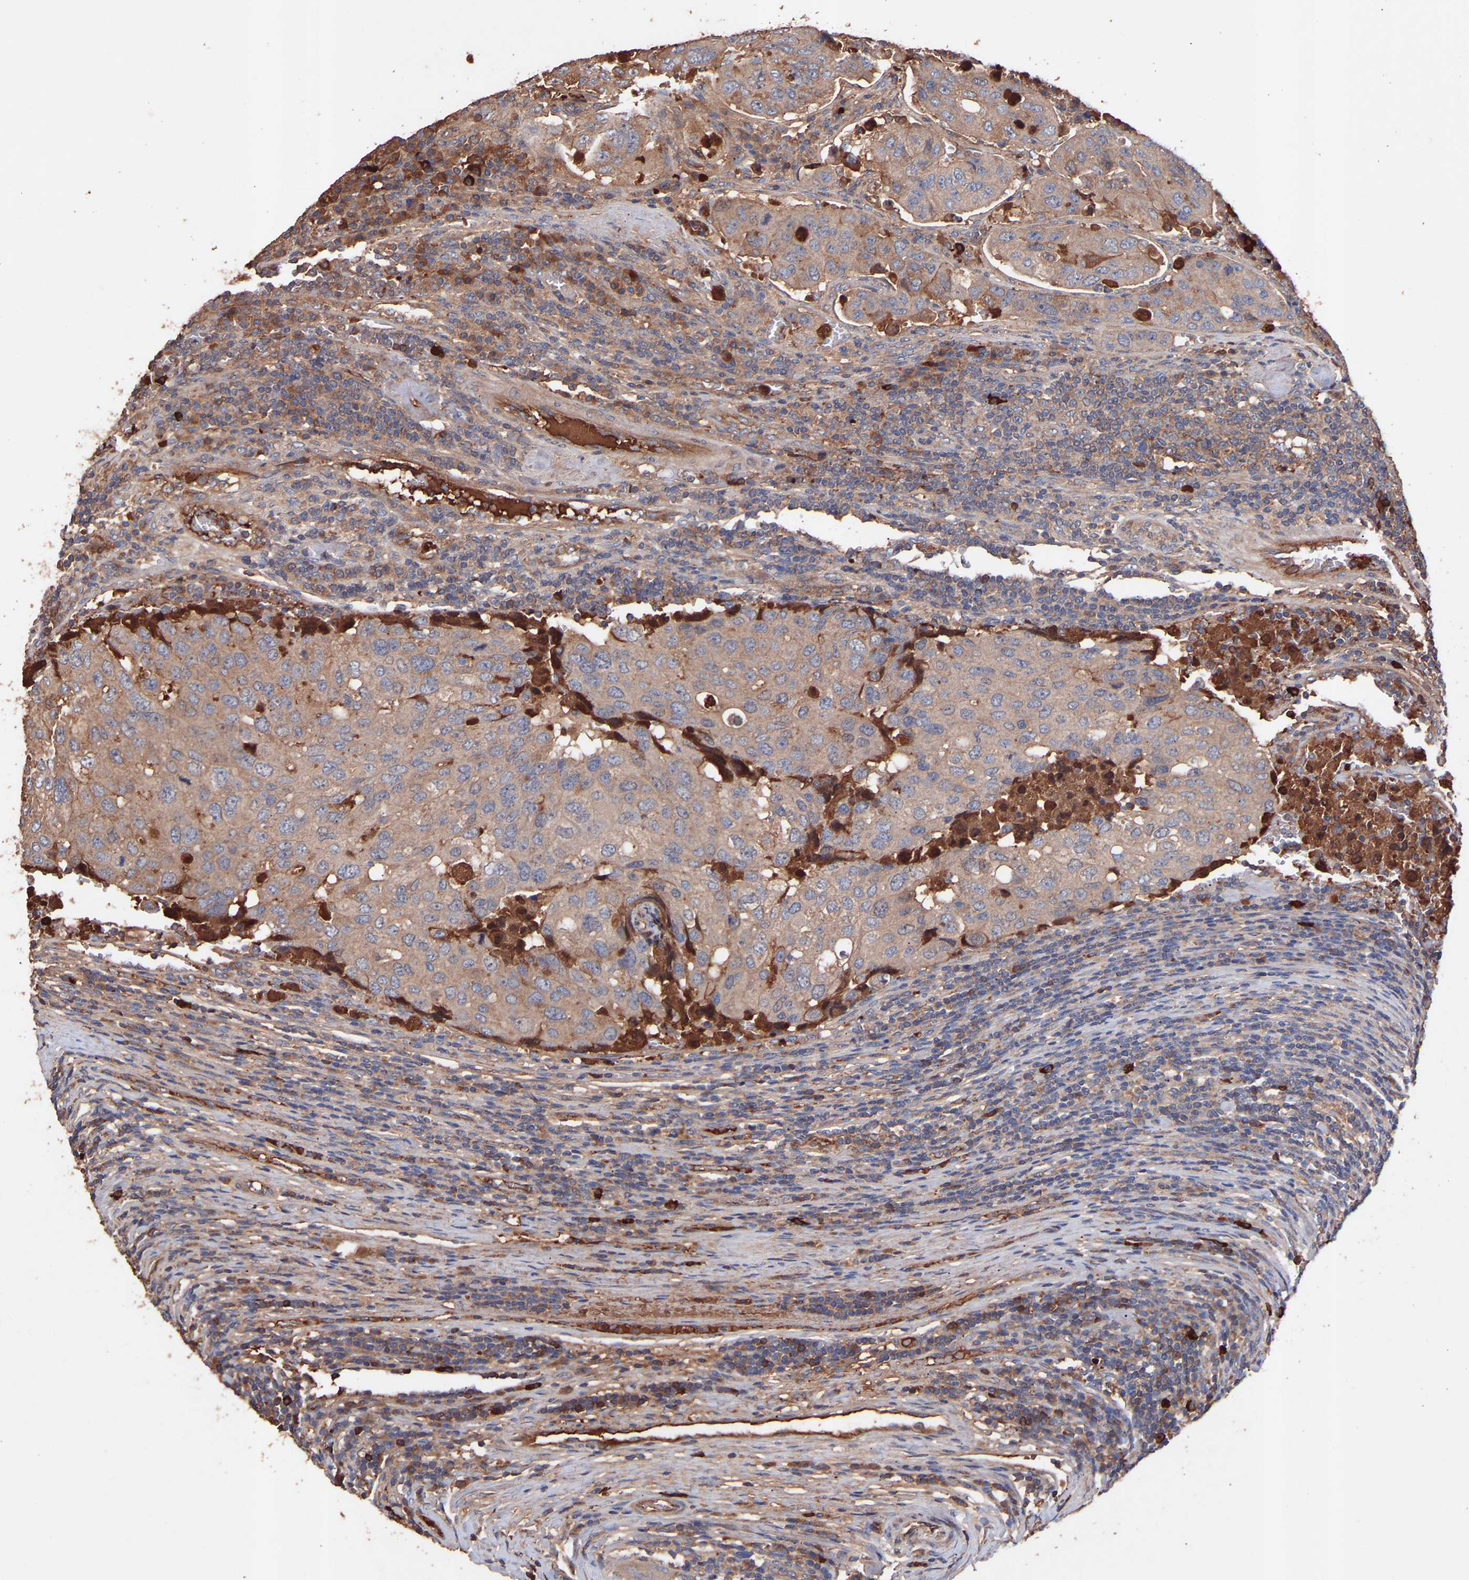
{"staining": {"intensity": "moderate", "quantity": ">75%", "location": "cytoplasmic/membranous"}, "tissue": "urothelial cancer", "cell_type": "Tumor cells", "image_type": "cancer", "snomed": [{"axis": "morphology", "description": "Urothelial carcinoma, High grade"}, {"axis": "topography", "description": "Lymph node"}, {"axis": "topography", "description": "Urinary bladder"}], "caption": "Brown immunohistochemical staining in urothelial carcinoma (high-grade) exhibits moderate cytoplasmic/membranous staining in about >75% of tumor cells.", "gene": "TMEM268", "patient": {"sex": "male", "age": 51}}